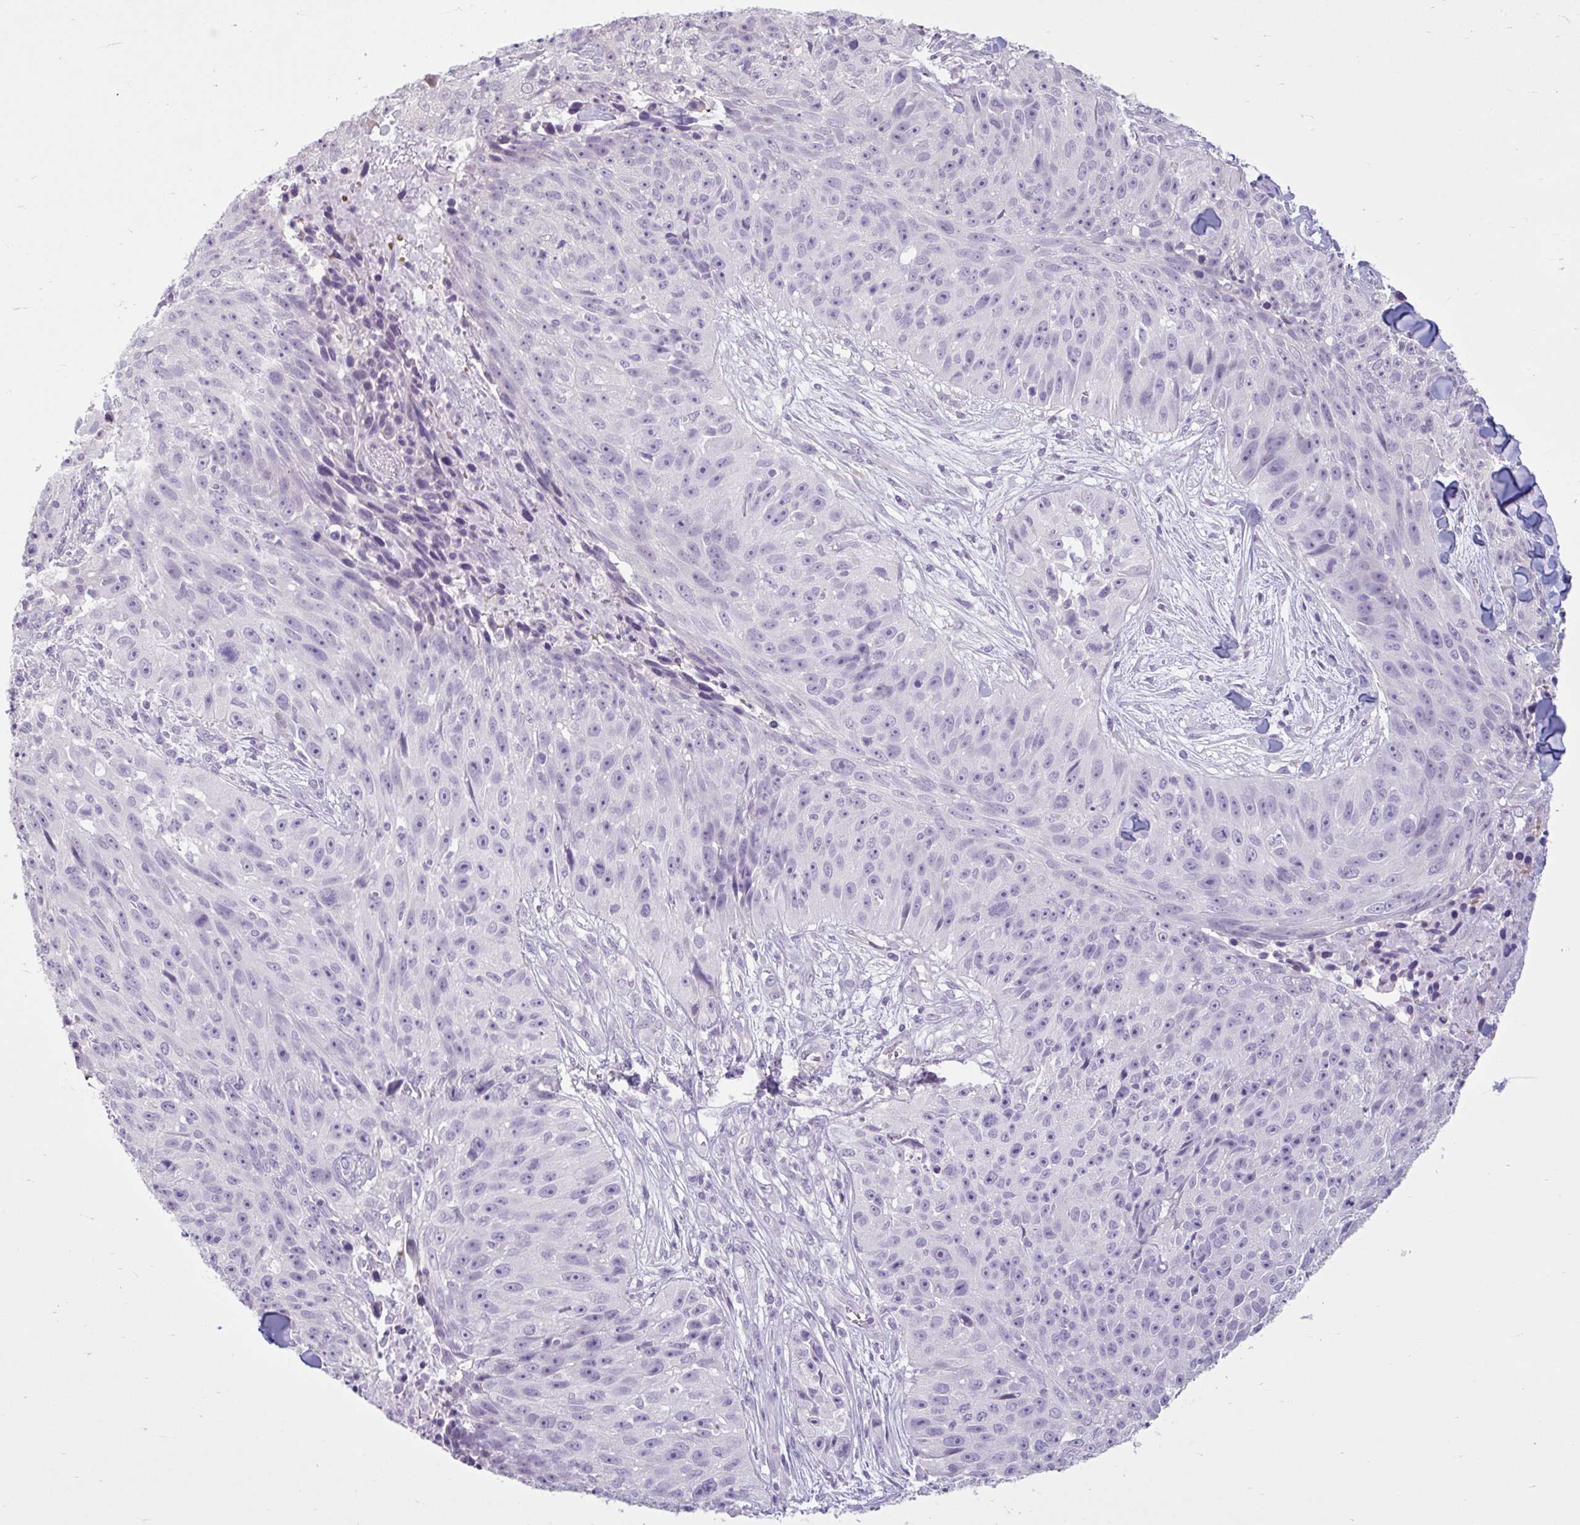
{"staining": {"intensity": "negative", "quantity": "none", "location": "none"}, "tissue": "skin cancer", "cell_type": "Tumor cells", "image_type": "cancer", "snomed": [{"axis": "morphology", "description": "Squamous cell carcinoma, NOS"}, {"axis": "topography", "description": "Skin"}], "caption": "The immunohistochemistry (IHC) image has no significant staining in tumor cells of skin cancer tissue.", "gene": "CDH19", "patient": {"sex": "female", "age": 87}}